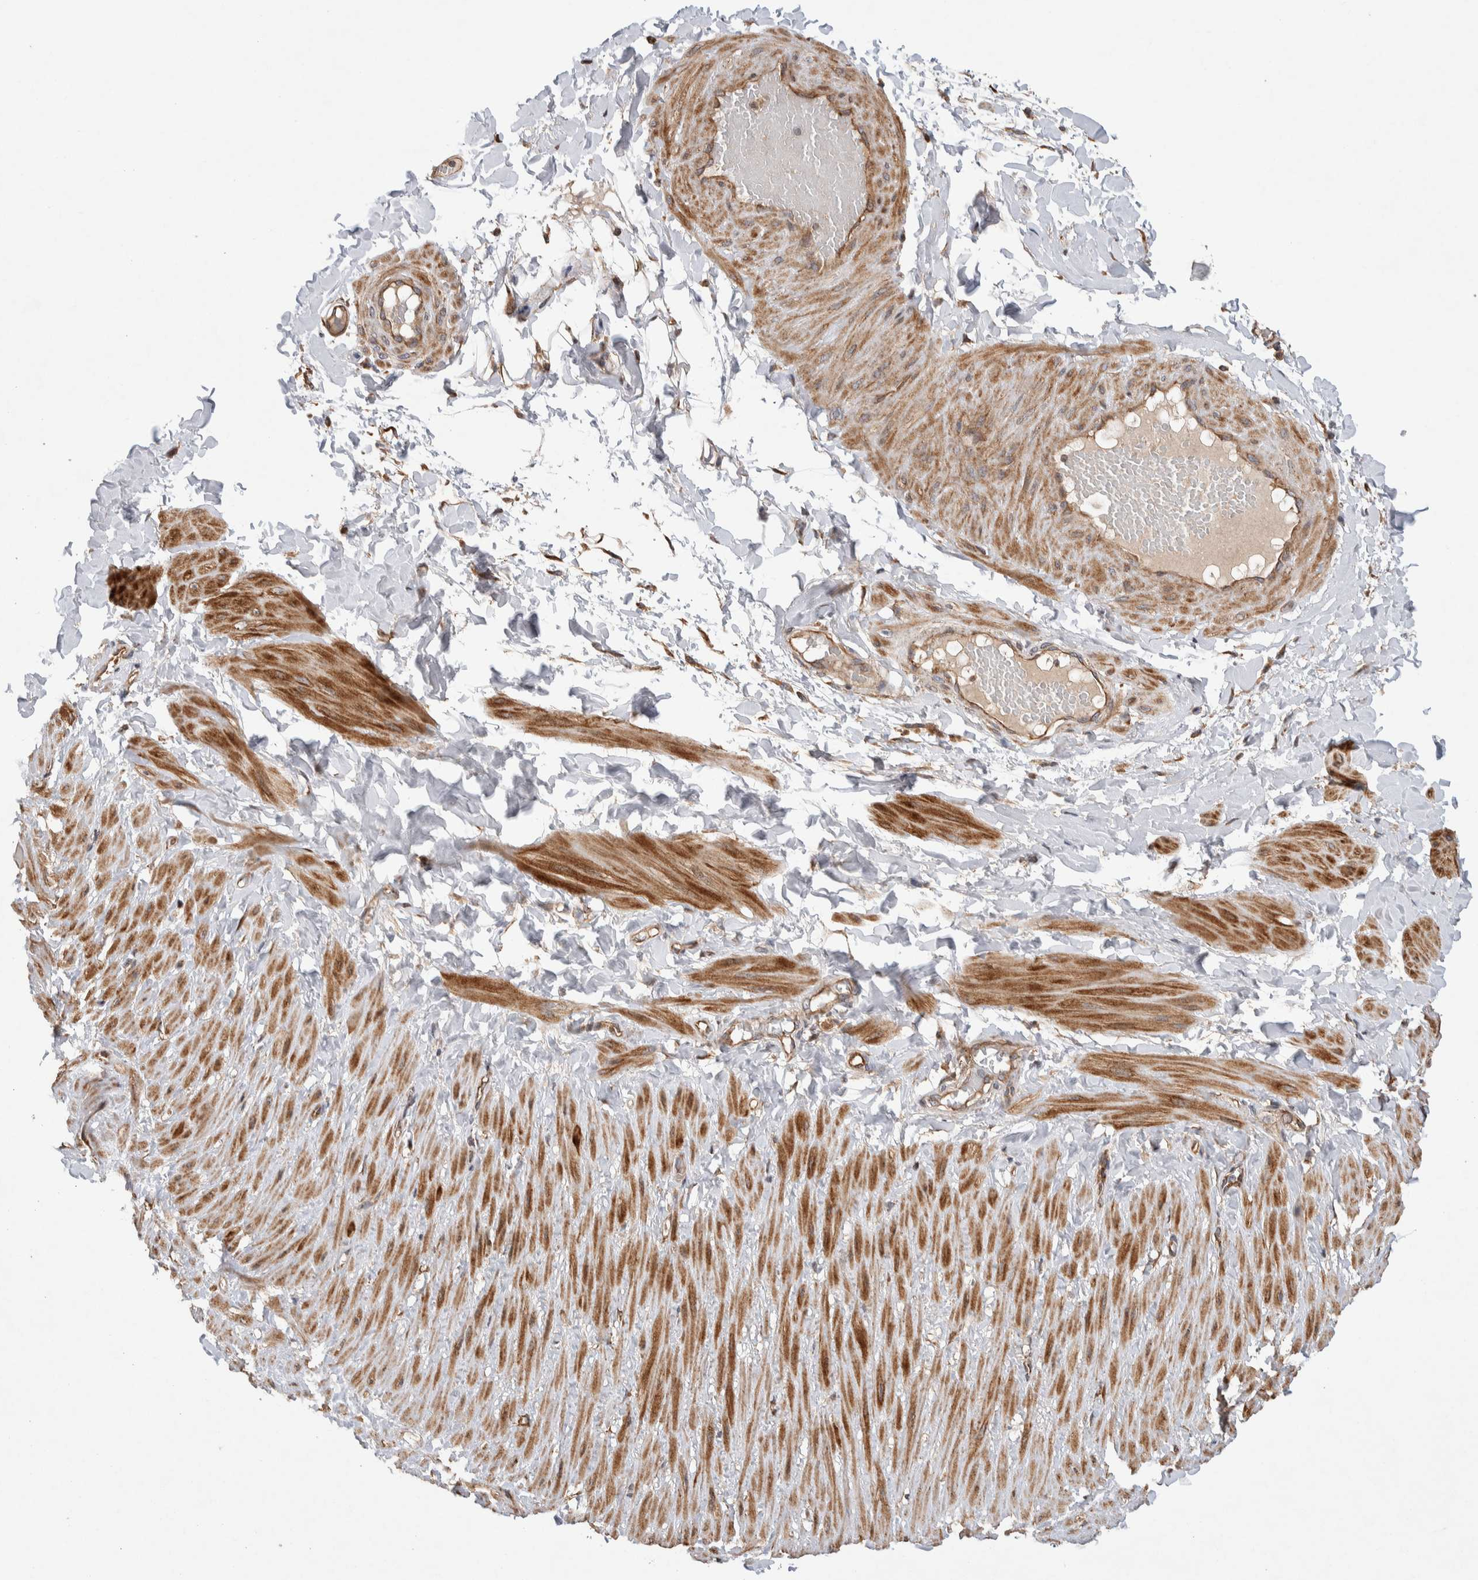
{"staining": {"intensity": "moderate", "quantity": "25%-75%", "location": "cytoplasmic/membranous"}, "tissue": "adipose tissue", "cell_type": "Adipocytes", "image_type": "normal", "snomed": [{"axis": "morphology", "description": "Normal tissue, NOS"}, {"axis": "topography", "description": "Adipose tissue"}, {"axis": "topography", "description": "Vascular tissue"}, {"axis": "topography", "description": "Peripheral nerve tissue"}], "caption": "Protein staining of normal adipose tissue displays moderate cytoplasmic/membranous expression in about 25%-75% of adipocytes.", "gene": "LZTS1", "patient": {"sex": "male", "age": 25}}